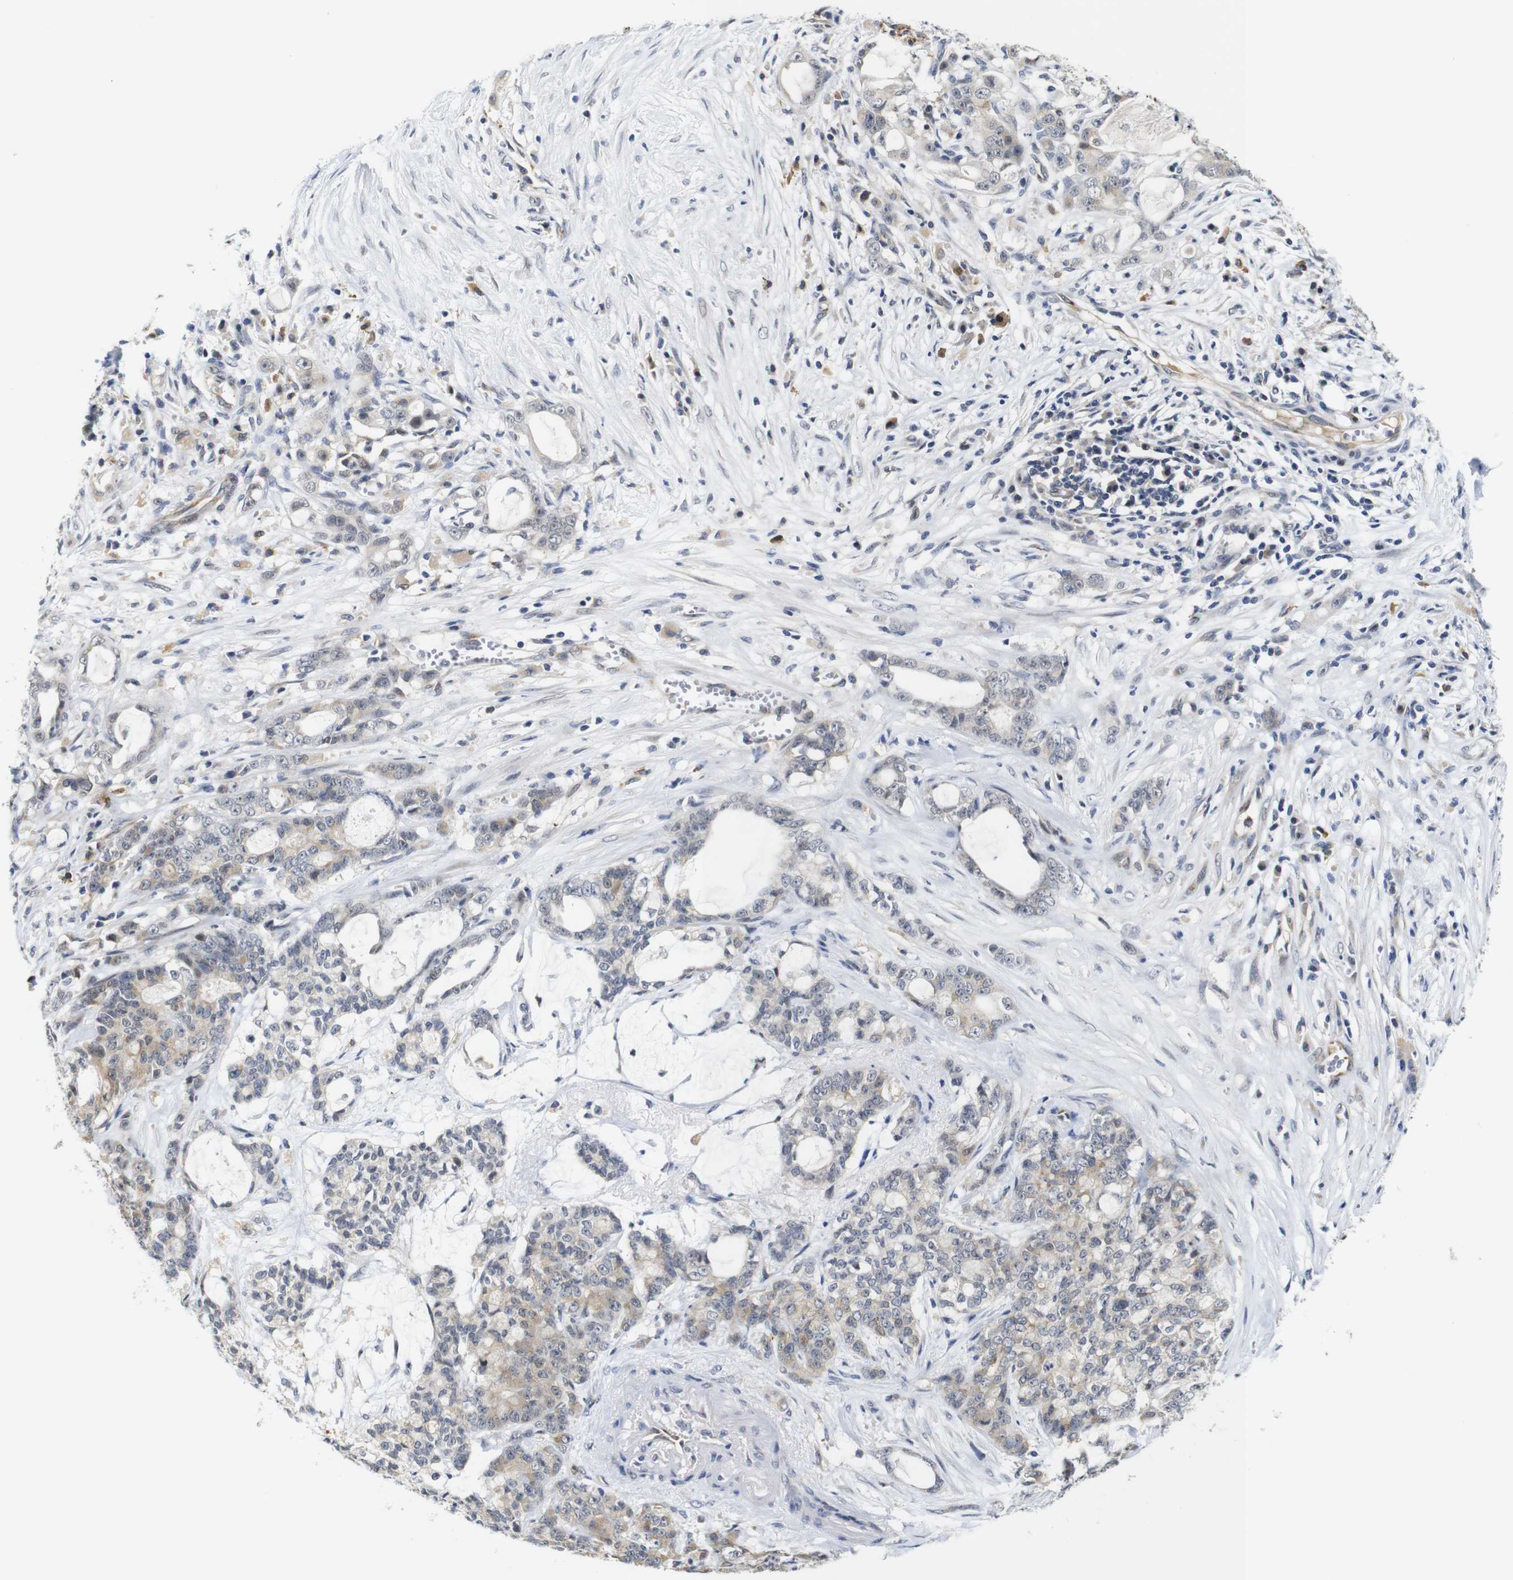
{"staining": {"intensity": "weak", "quantity": ">75%", "location": "cytoplasmic/membranous"}, "tissue": "pancreatic cancer", "cell_type": "Tumor cells", "image_type": "cancer", "snomed": [{"axis": "morphology", "description": "Adenocarcinoma, NOS"}, {"axis": "topography", "description": "Pancreas"}], "caption": "A high-resolution histopathology image shows immunohistochemistry staining of pancreatic cancer (adenocarcinoma), which demonstrates weak cytoplasmic/membranous positivity in approximately >75% of tumor cells.", "gene": "FURIN", "patient": {"sex": "female", "age": 73}}